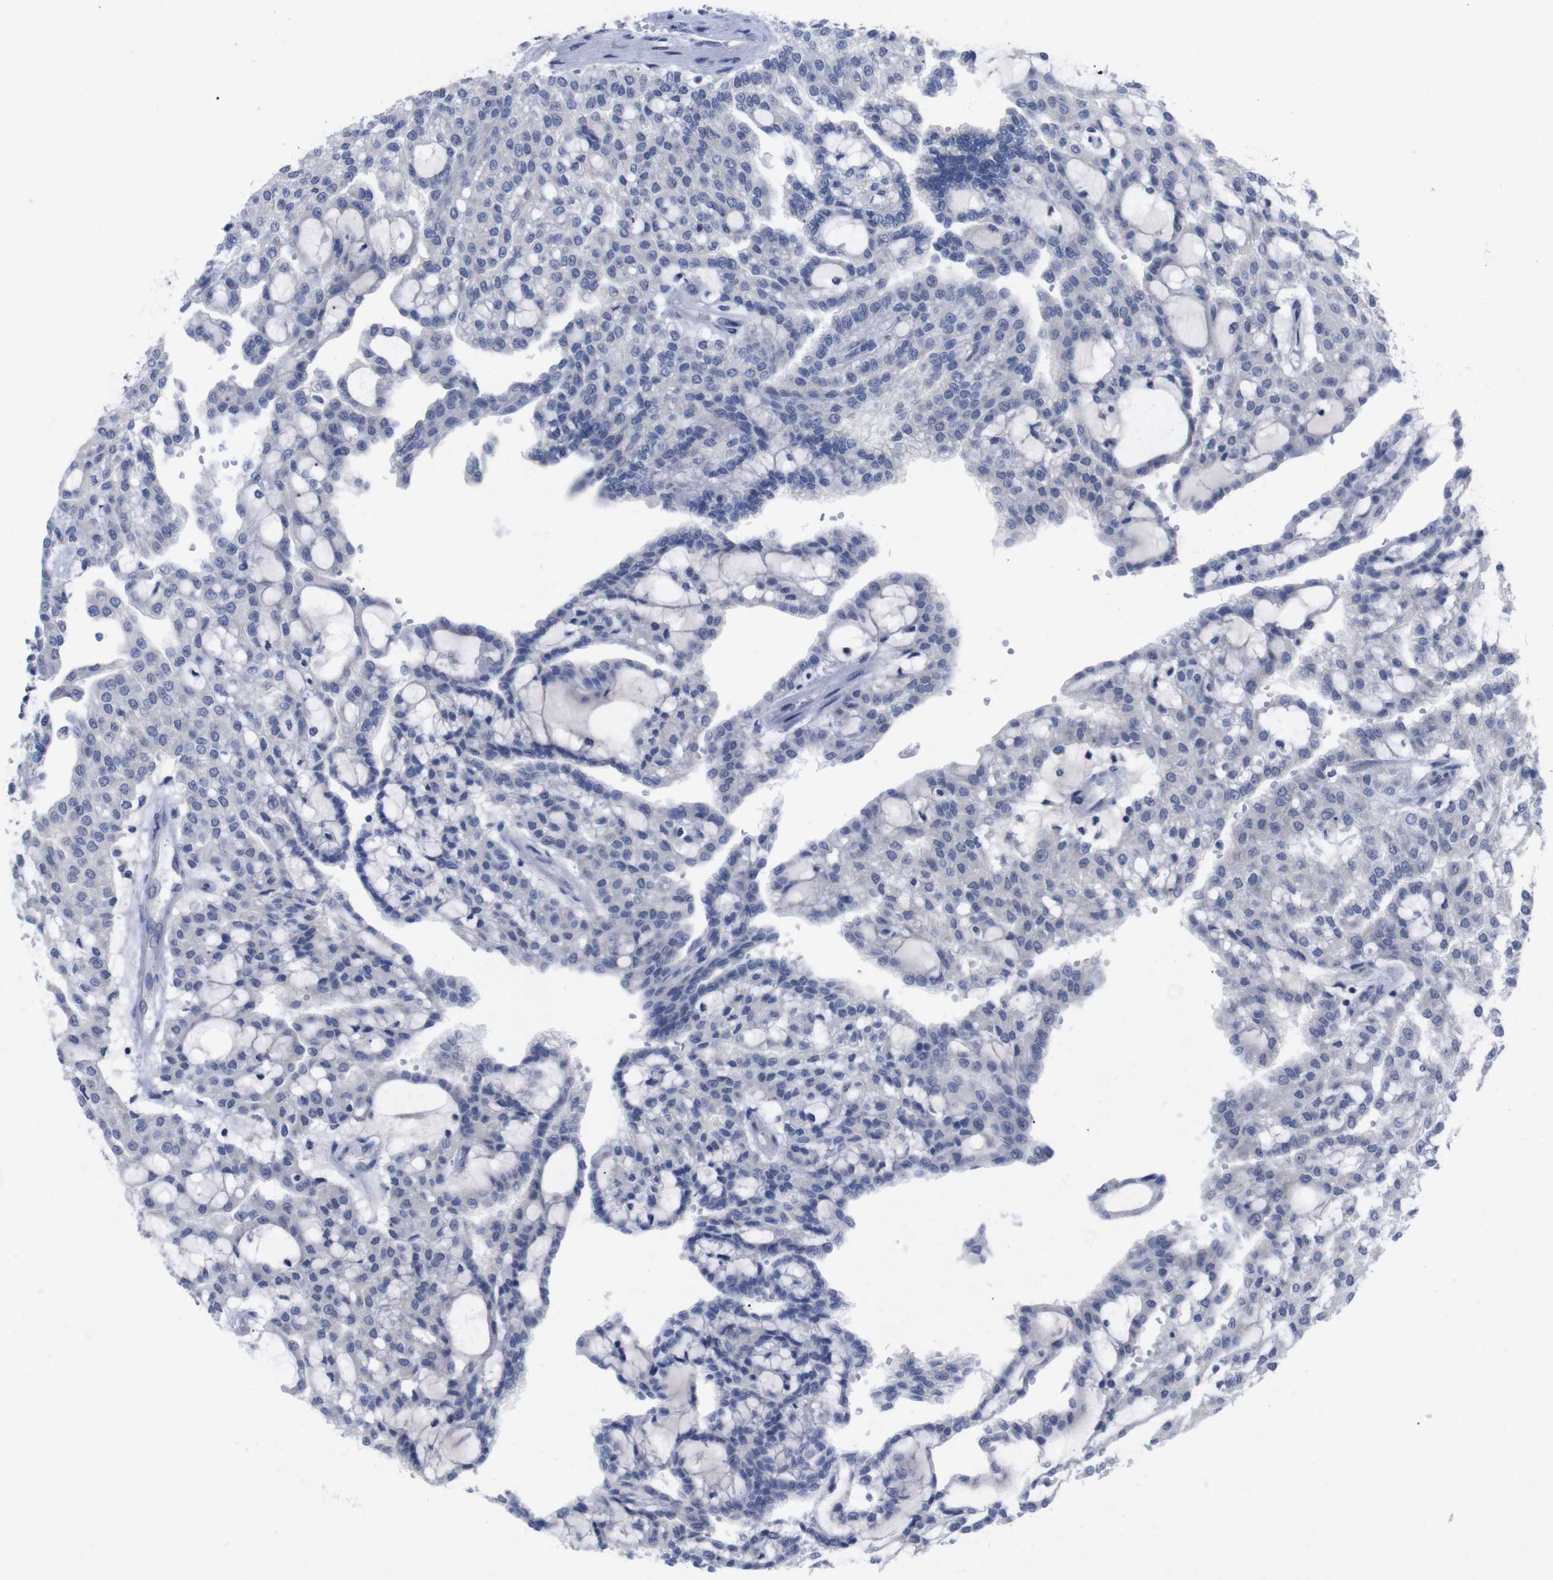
{"staining": {"intensity": "negative", "quantity": "none", "location": "none"}, "tissue": "renal cancer", "cell_type": "Tumor cells", "image_type": "cancer", "snomed": [{"axis": "morphology", "description": "Adenocarcinoma, NOS"}, {"axis": "topography", "description": "Kidney"}], "caption": "Immunohistochemistry image of neoplastic tissue: human renal cancer (adenocarcinoma) stained with DAB exhibits no significant protein positivity in tumor cells. The staining was performed using DAB (3,3'-diaminobenzidine) to visualize the protein expression in brown, while the nuclei were stained in blue with hematoxylin (Magnification: 20x).", "gene": "IRF4", "patient": {"sex": "male", "age": 63}}